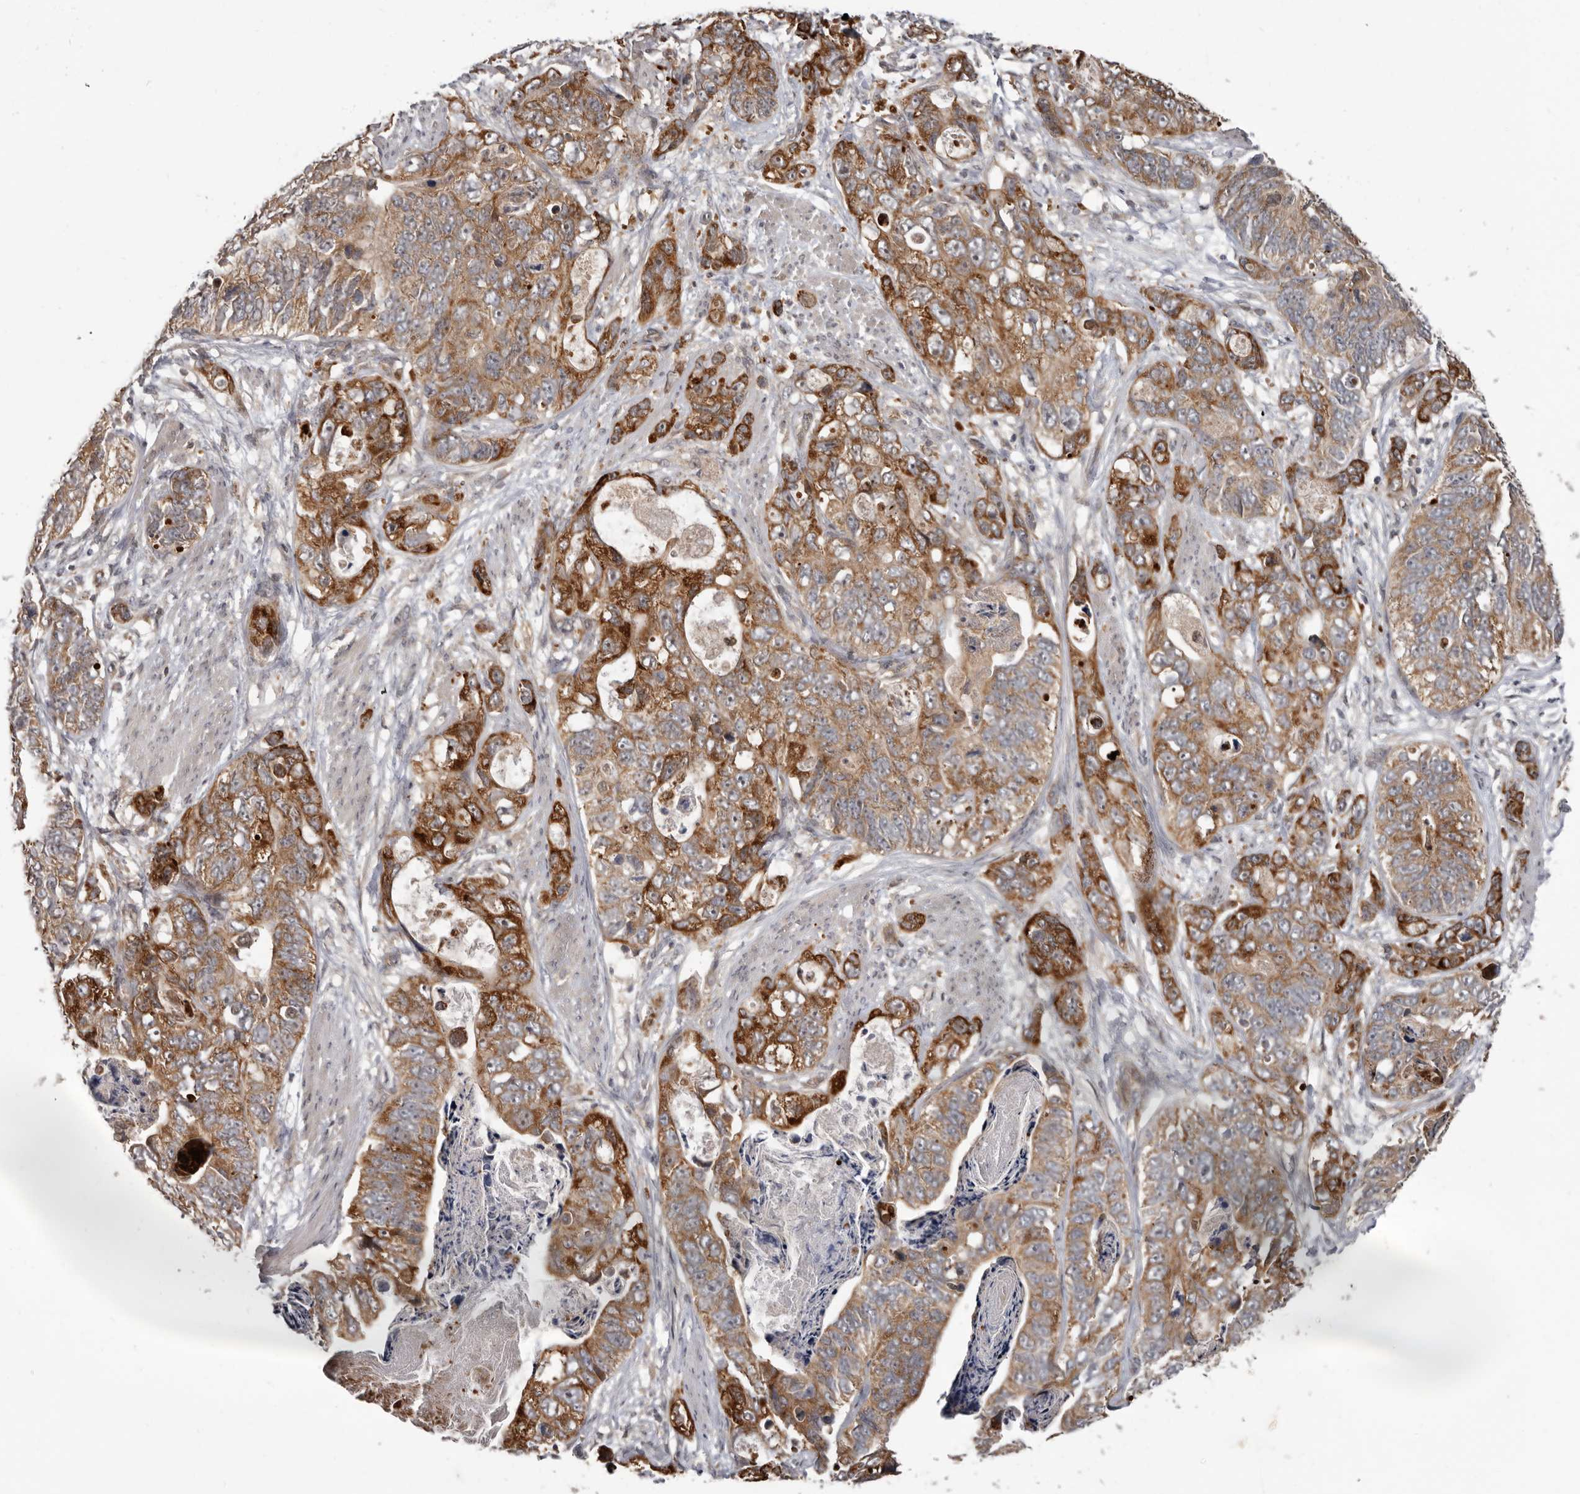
{"staining": {"intensity": "moderate", "quantity": ">75%", "location": "cytoplasmic/membranous"}, "tissue": "stomach cancer", "cell_type": "Tumor cells", "image_type": "cancer", "snomed": [{"axis": "morphology", "description": "Adenocarcinoma, NOS"}, {"axis": "topography", "description": "Stomach"}], "caption": "Immunohistochemistry (IHC) micrograph of stomach cancer (adenocarcinoma) stained for a protein (brown), which displays medium levels of moderate cytoplasmic/membranous expression in about >75% of tumor cells.", "gene": "BAD", "patient": {"sex": "female", "age": 89}}